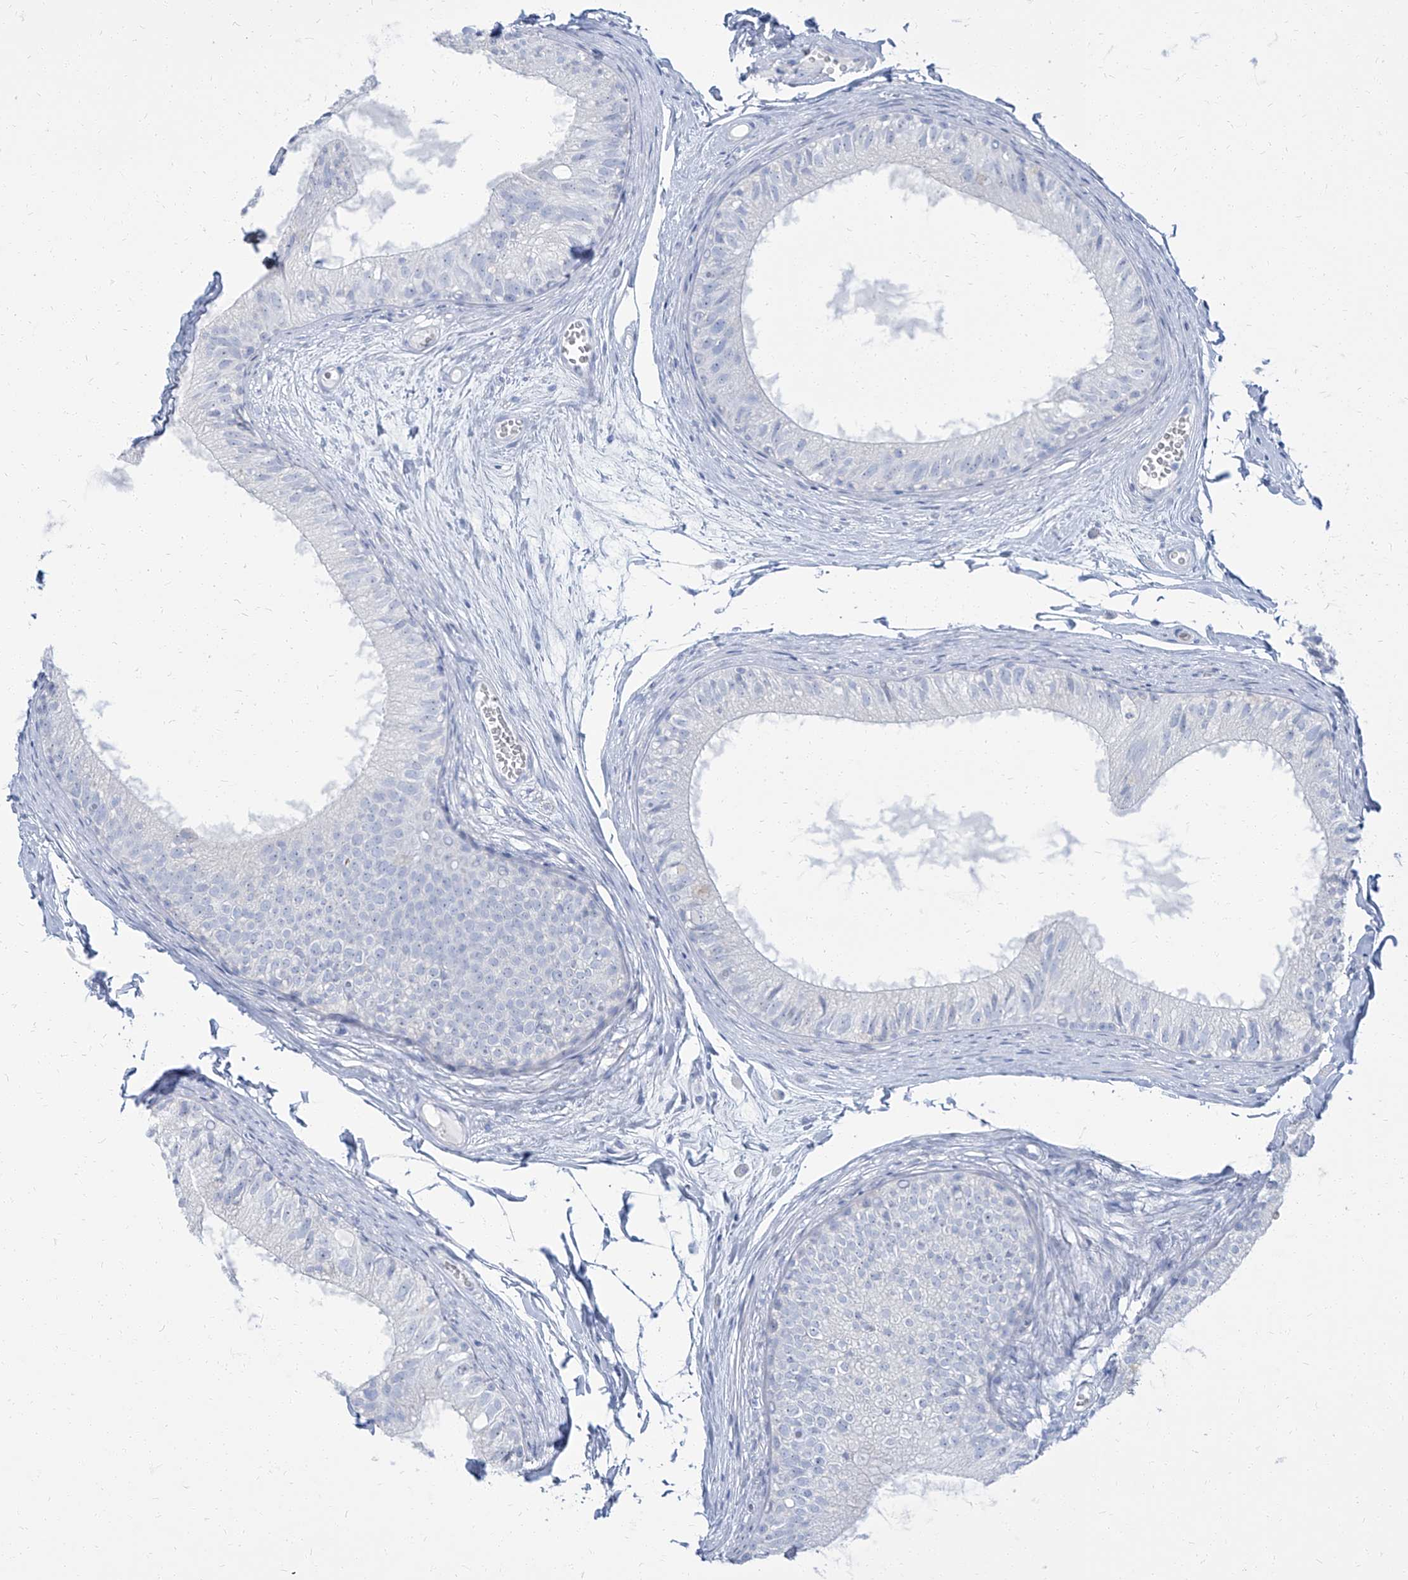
{"staining": {"intensity": "negative", "quantity": "none", "location": "none"}, "tissue": "epididymis", "cell_type": "Glandular cells", "image_type": "normal", "snomed": [{"axis": "morphology", "description": "Normal tissue, NOS"}, {"axis": "morphology", "description": "Seminoma in situ"}, {"axis": "topography", "description": "Testis"}, {"axis": "topography", "description": "Epididymis"}], "caption": "Immunohistochemical staining of unremarkable epididymis shows no significant positivity in glandular cells.", "gene": "TXLNB", "patient": {"sex": "male", "age": 28}}